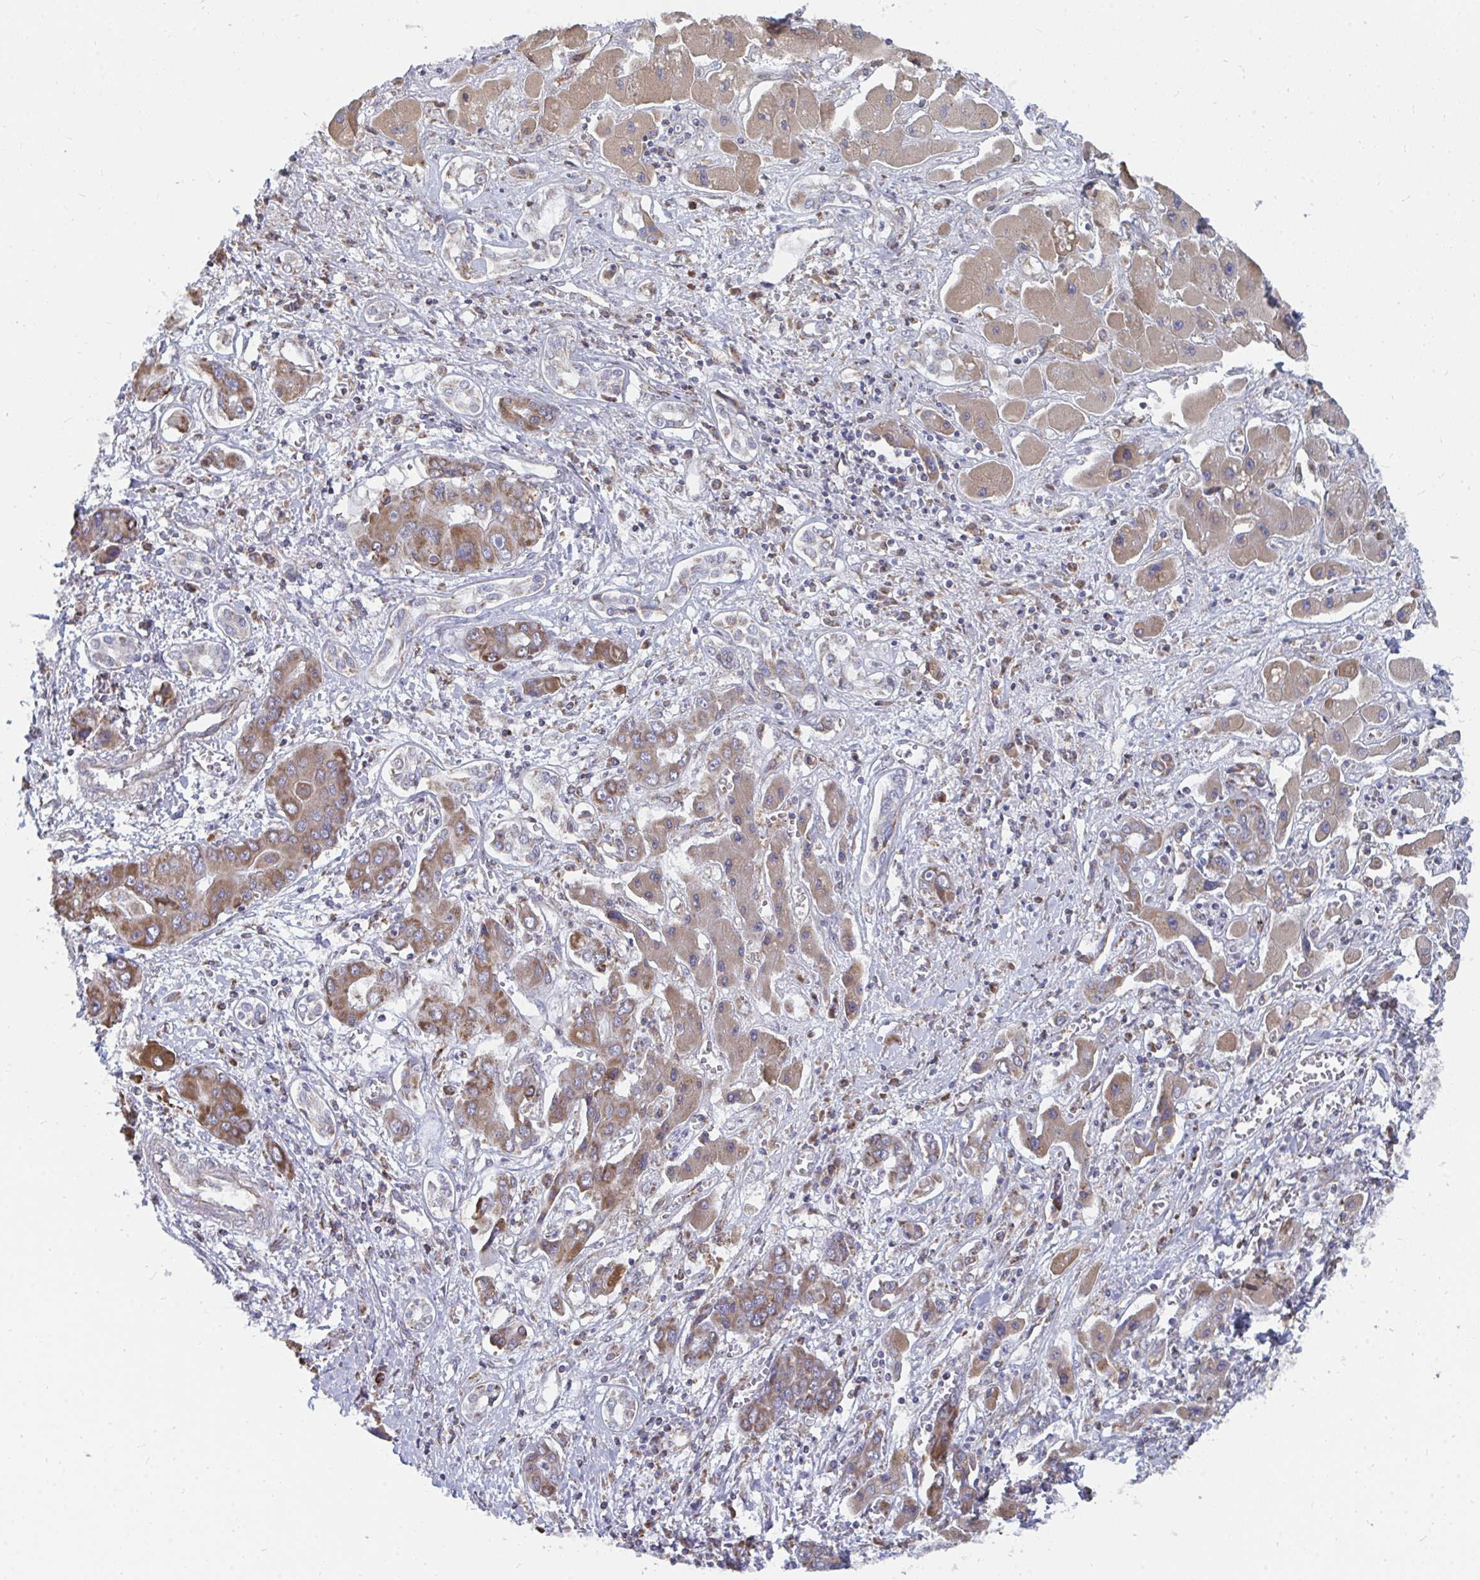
{"staining": {"intensity": "moderate", "quantity": ">75%", "location": "cytoplasmic/membranous"}, "tissue": "liver cancer", "cell_type": "Tumor cells", "image_type": "cancer", "snomed": [{"axis": "morphology", "description": "Cholangiocarcinoma"}, {"axis": "topography", "description": "Liver"}], "caption": "DAB immunohistochemical staining of human liver cholangiocarcinoma reveals moderate cytoplasmic/membranous protein expression in approximately >75% of tumor cells. The staining is performed using DAB brown chromogen to label protein expression. The nuclei are counter-stained blue using hematoxylin.", "gene": "ELAVL1", "patient": {"sex": "male", "age": 67}}